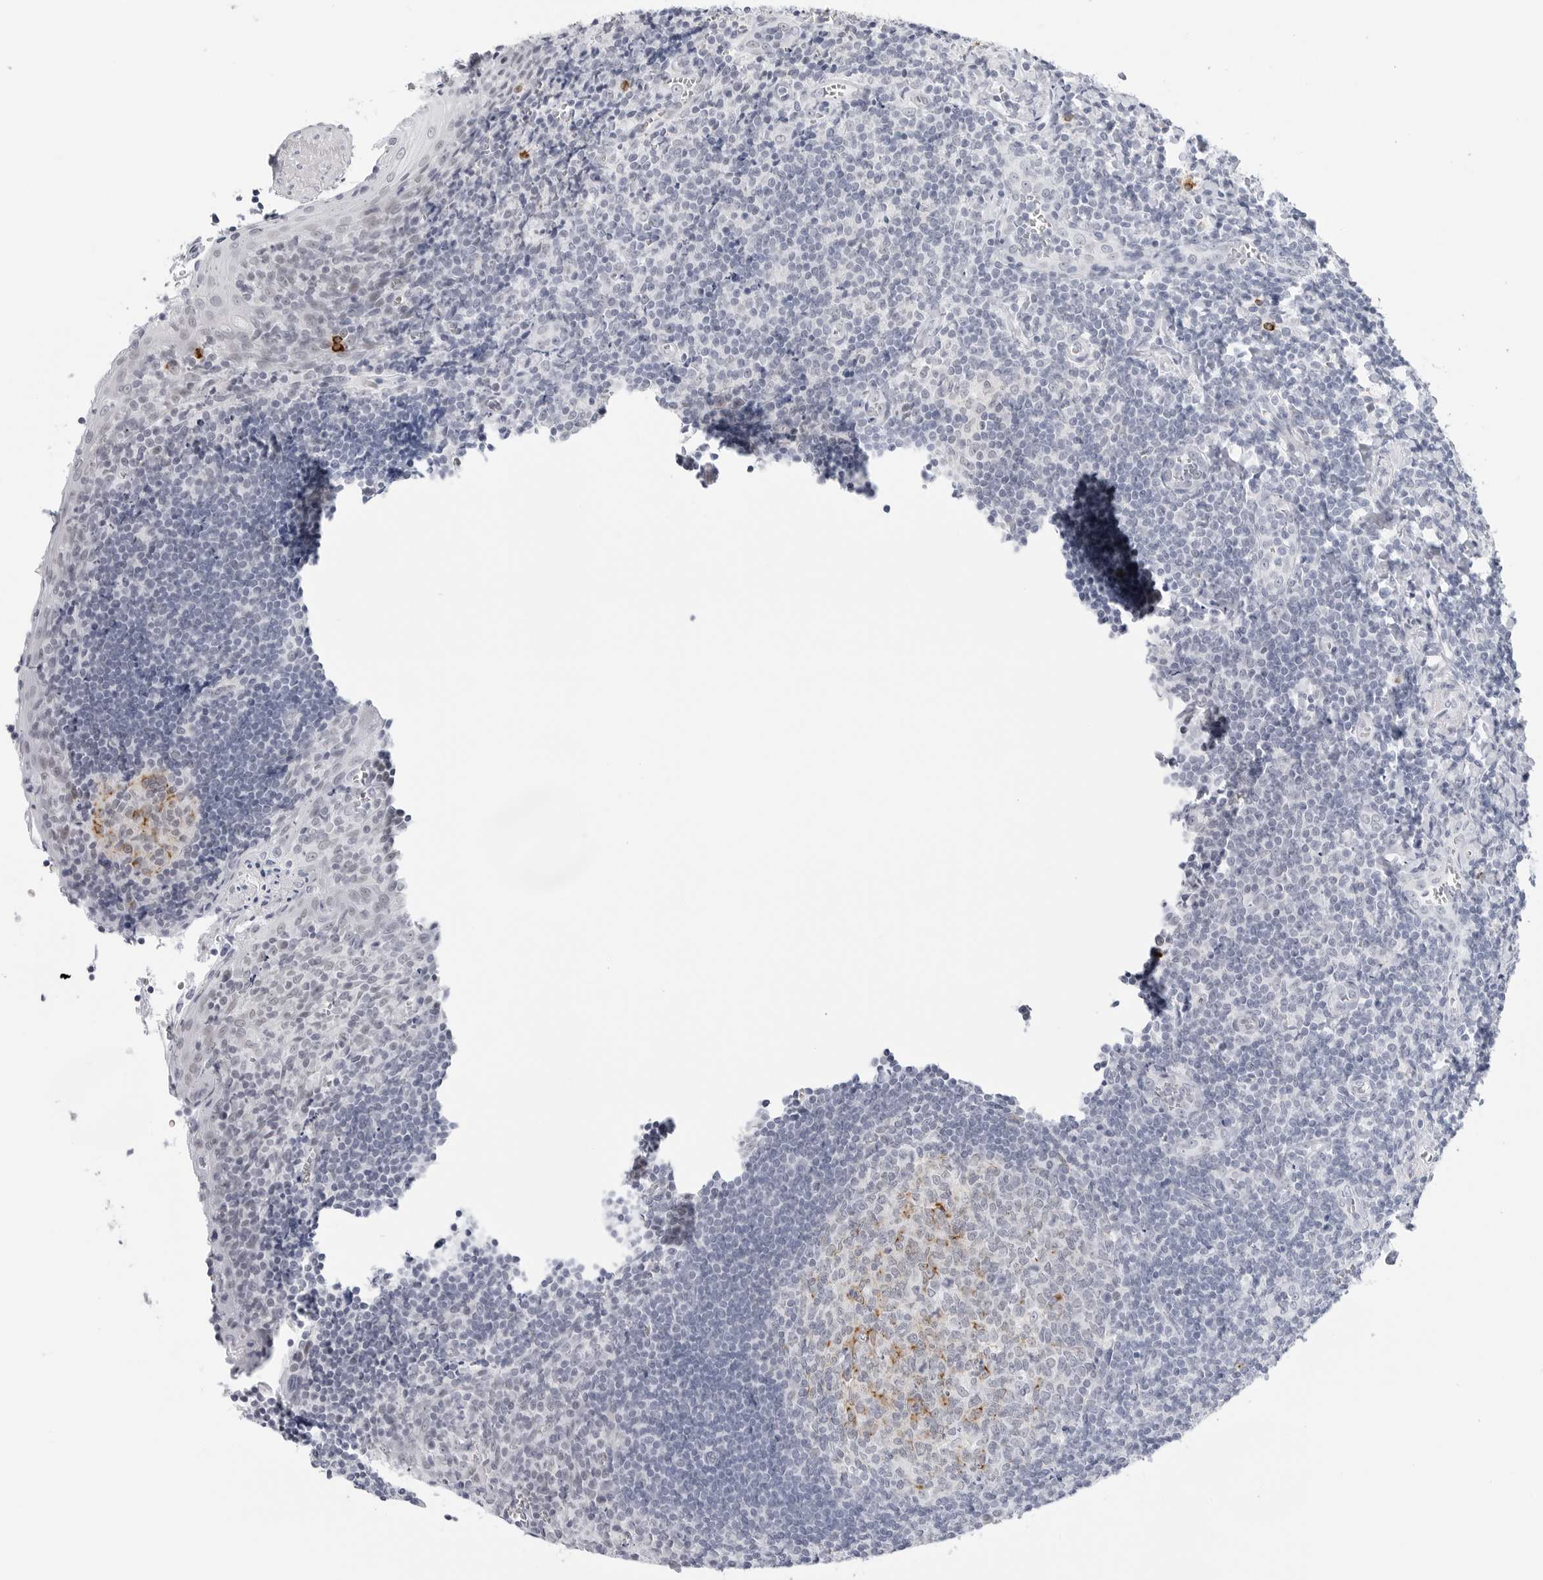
{"staining": {"intensity": "moderate", "quantity": "<25%", "location": "cytoplasmic/membranous"}, "tissue": "tonsil", "cell_type": "Germinal center cells", "image_type": "normal", "snomed": [{"axis": "morphology", "description": "Normal tissue, NOS"}, {"axis": "topography", "description": "Tonsil"}], "caption": "Germinal center cells show moderate cytoplasmic/membranous positivity in approximately <25% of cells in benign tonsil.", "gene": "HSPB7", "patient": {"sex": "male", "age": 27}}